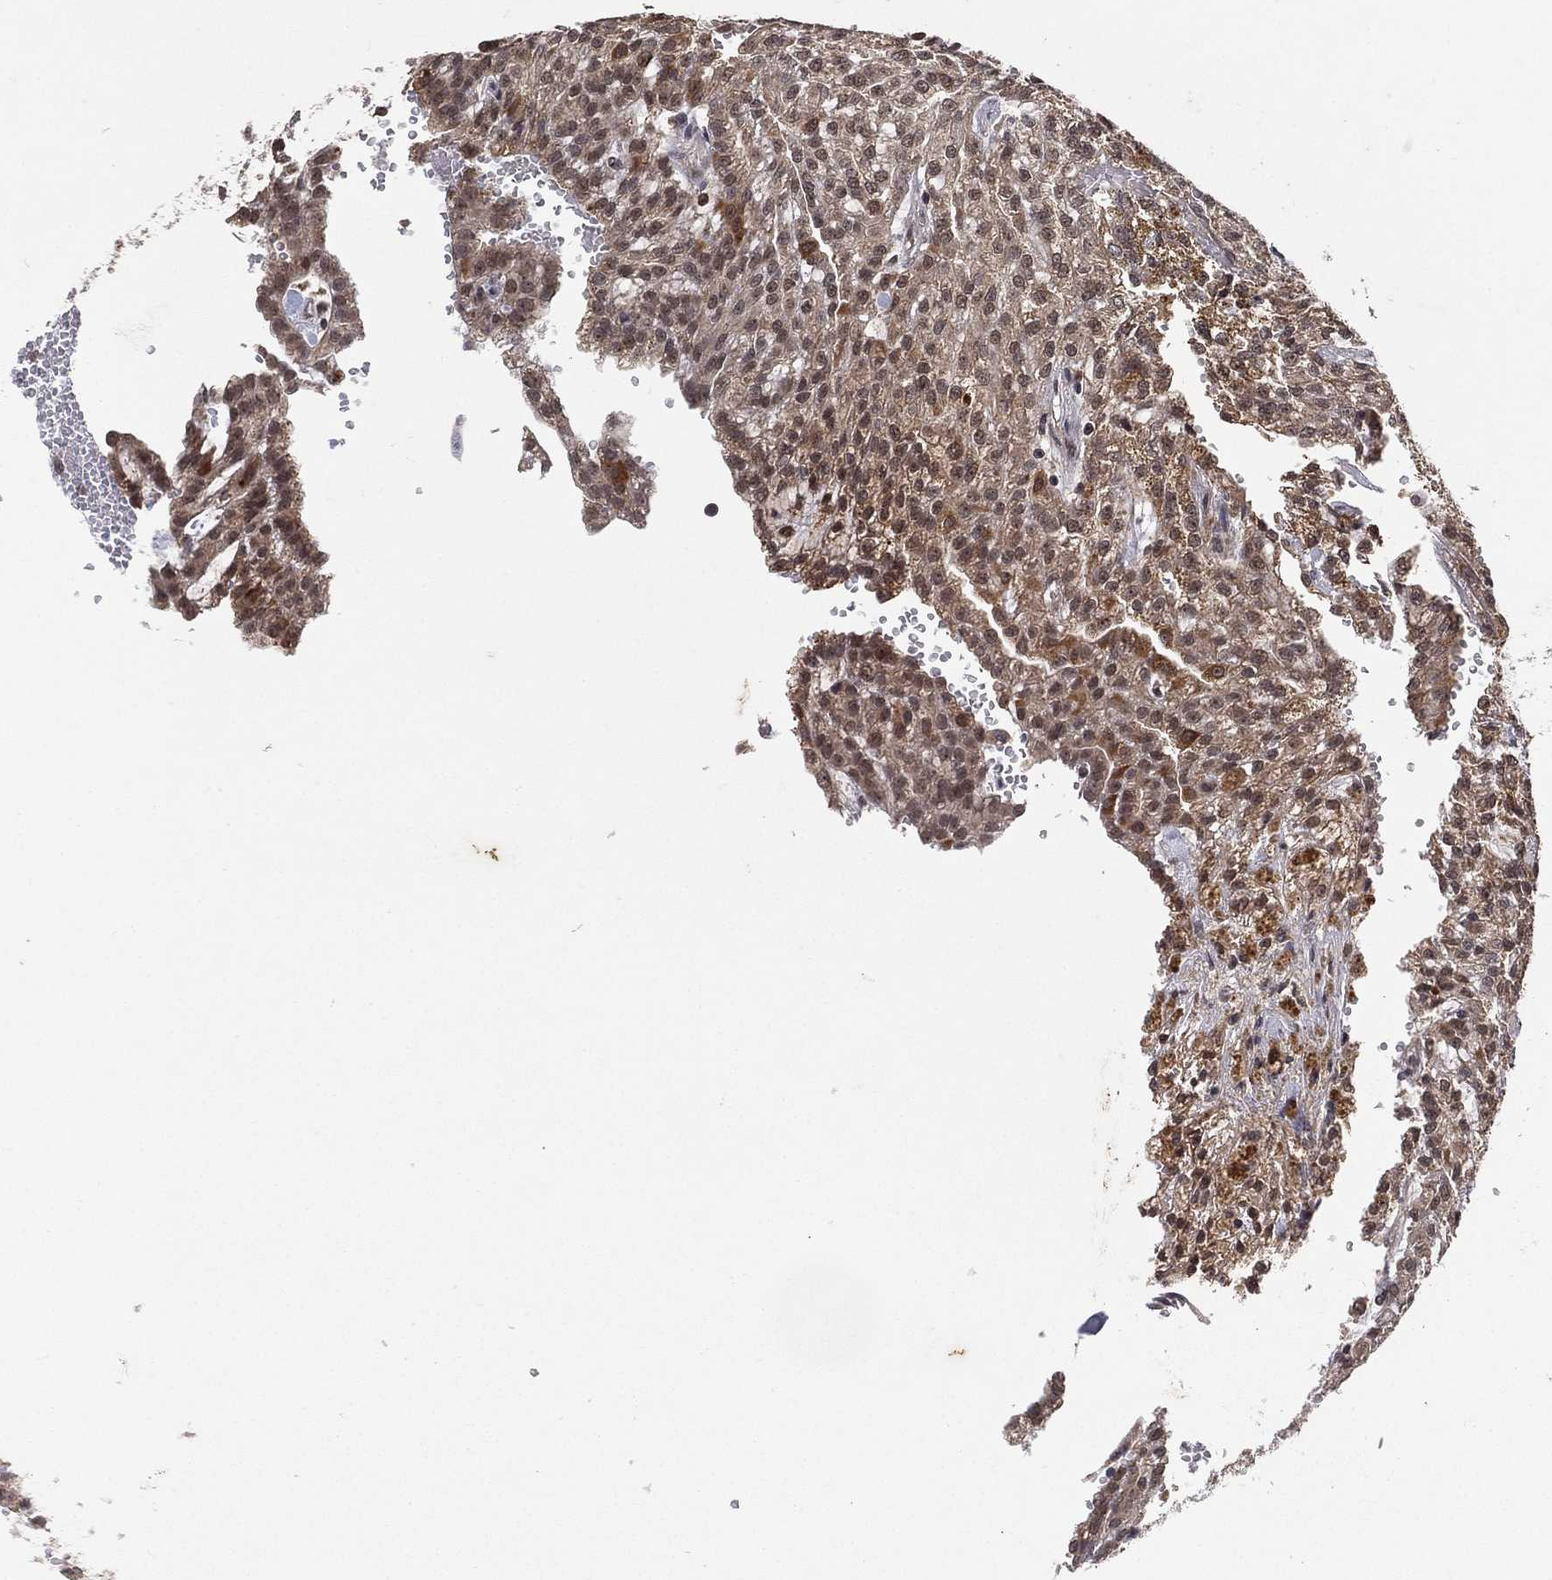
{"staining": {"intensity": "moderate", "quantity": "<25%", "location": "cytoplasmic/membranous"}, "tissue": "renal cancer", "cell_type": "Tumor cells", "image_type": "cancer", "snomed": [{"axis": "morphology", "description": "Adenocarcinoma, NOS"}, {"axis": "topography", "description": "Kidney"}], "caption": "Immunohistochemistry (IHC) image of neoplastic tissue: adenocarcinoma (renal) stained using immunohistochemistry reveals low levels of moderate protein expression localized specifically in the cytoplasmic/membranous of tumor cells, appearing as a cytoplasmic/membranous brown color.", "gene": "NELFCD", "patient": {"sex": "male", "age": 63}}